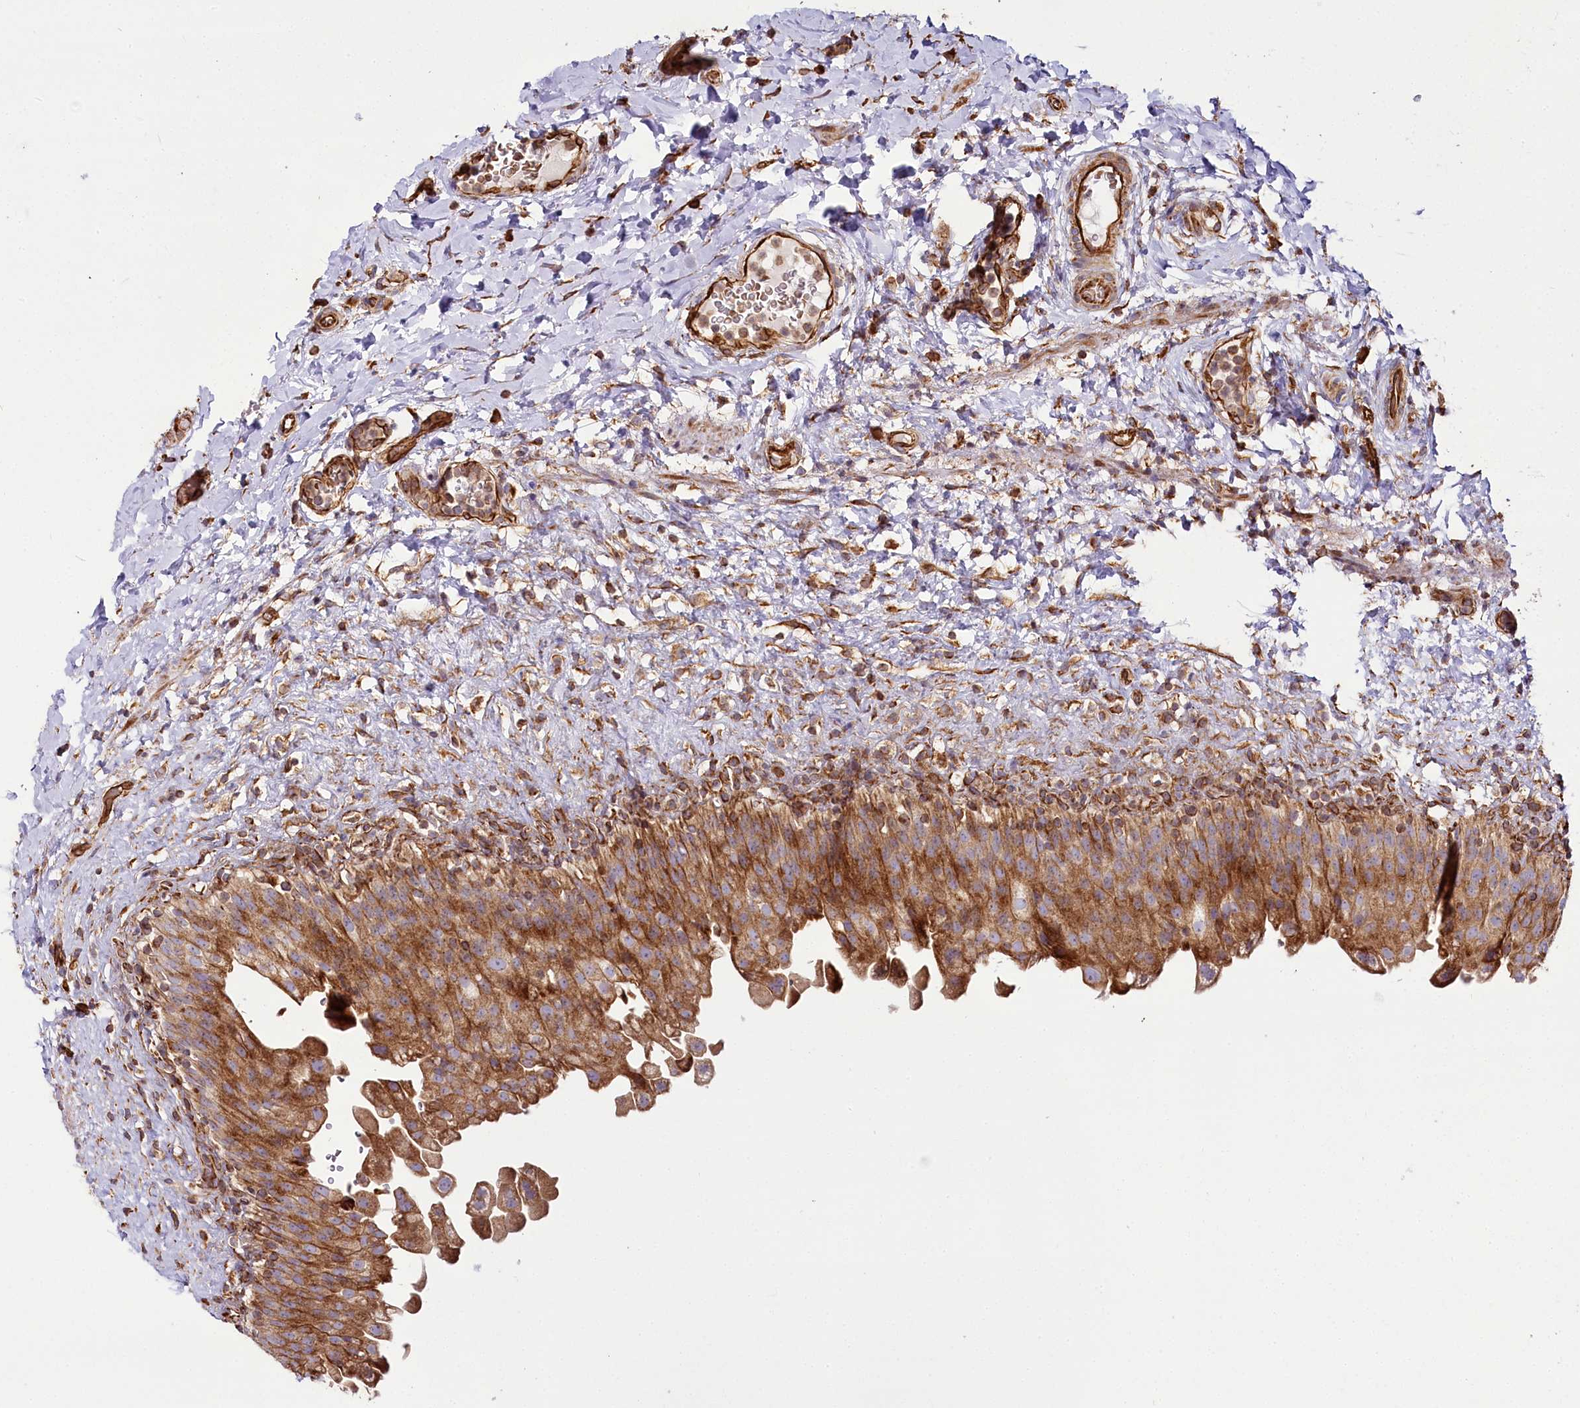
{"staining": {"intensity": "strong", "quantity": ">75%", "location": "cytoplasmic/membranous"}, "tissue": "urinary bladder", "cell_type": "Urothelial cells", "image_type": "normal", "snomed": [{"axis": "morphology", "description": "Normal tissue, NOS"}, {"axis": "topography", "description": "Urinary bladder"}], "caption": "Strong cytoplasmic/membranous expression is present in approximately >75% of urothelial cells in unremarkable urinary bladder. Using DAB (brown) and hematoxylin (blue) stains, captured at high magnification using brightfield microscopy.", "gene": "THUMPD3", "patient": {"sex": "female", "age": 27}}